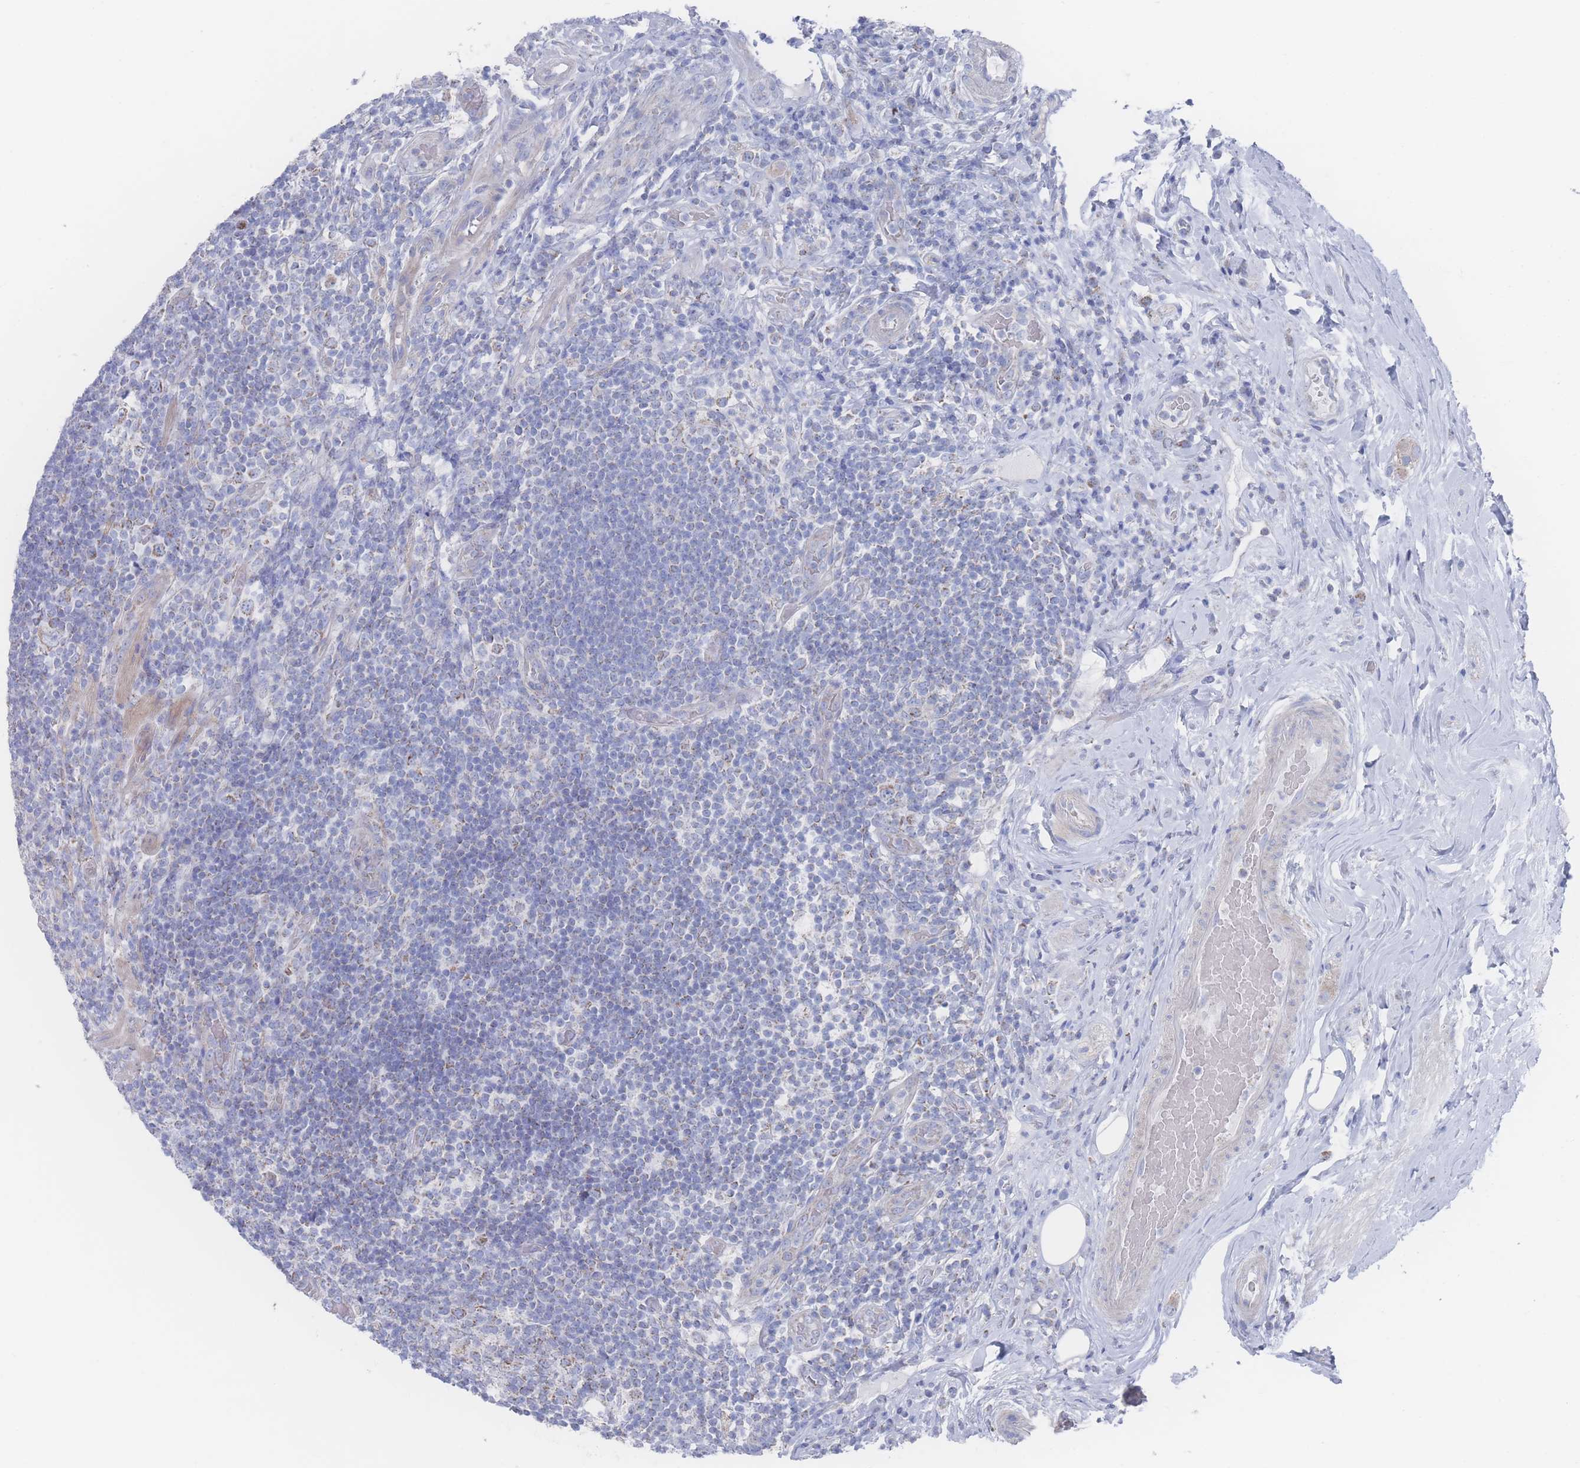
{"staining": {"intensity": "moderate", "quantity": ">75%", "location": "cytoplasmic/membranous"}, "tissue": "appendix", "cell_type": "Glandular cells", "image_type": "normal", "snomed": [{"axis": "morphology", "description": "Normal tissue, NOS"}, {"axis": "topography", "description": "Appendix"}], "caption": "Glandular cells reveal medium levels of moderate cytoplasmic/membranous positivity in approximately >75% of cells in benign human appendix. (brown staining indicates protein expression, while blue staining denotes nuclei).", "gene": "SNPH", "patient": {"sex": "female", "age": 43}}